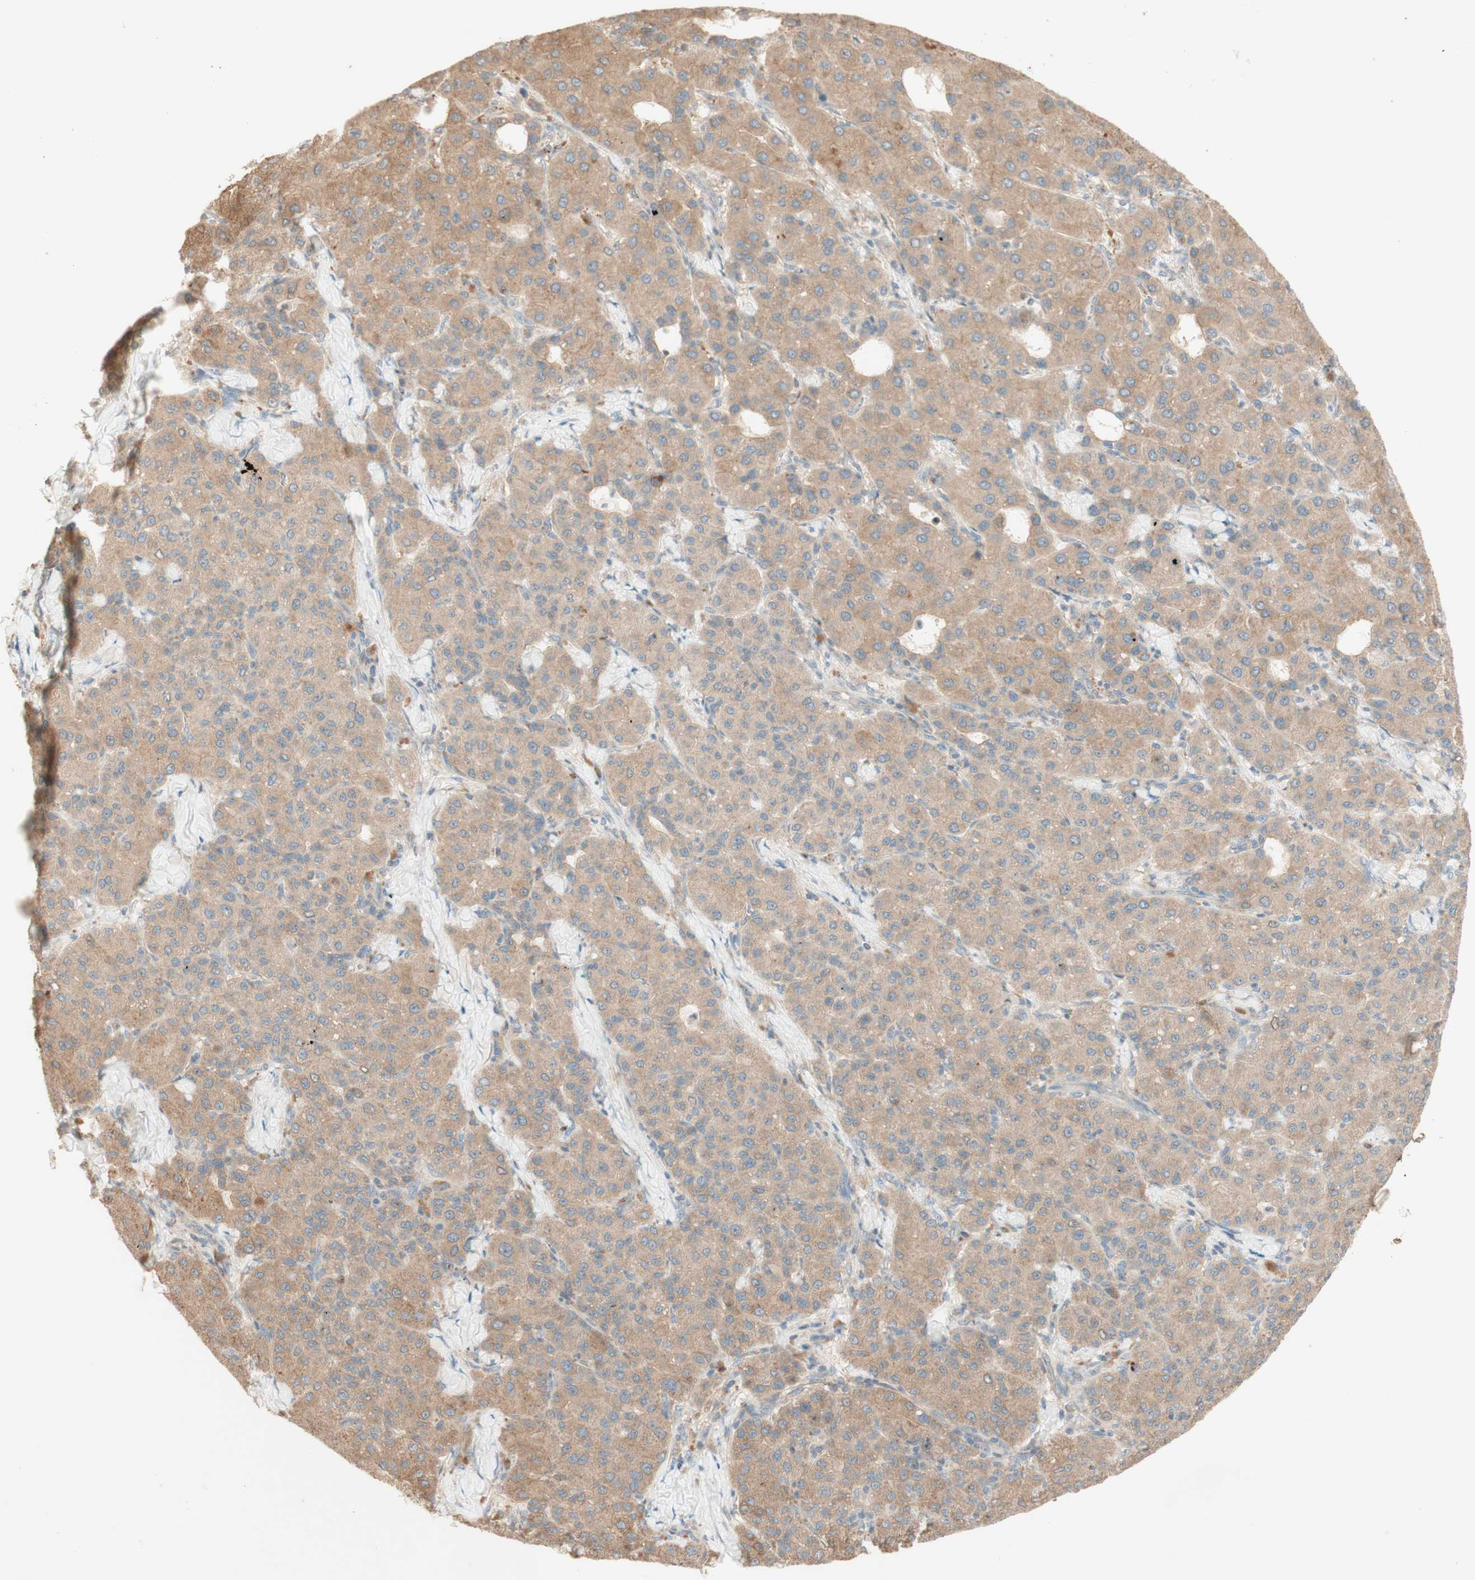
{"staining": {"intensity": "moderate", "quantity": ">75%", "location": "cytoplasmic/membranous"}, "tissue": "liver cancer", "cell_type": "Tumor cells", "image_type": "cancer", "snomed": [{"axis": "morphology", "description": "Carcinoma, Hepatocellular, NOS"}, {"axis": "topography", "description": "Liver"}], "caption": "Hepatocellular carcinoma (liver) stained for a protein (brown) reveals moderate cytoplasmic/membranous positive positivity in about >75% of tumor cells.", "gene": "CLCN2", "patient": {"sex": "male", "age": 65}}